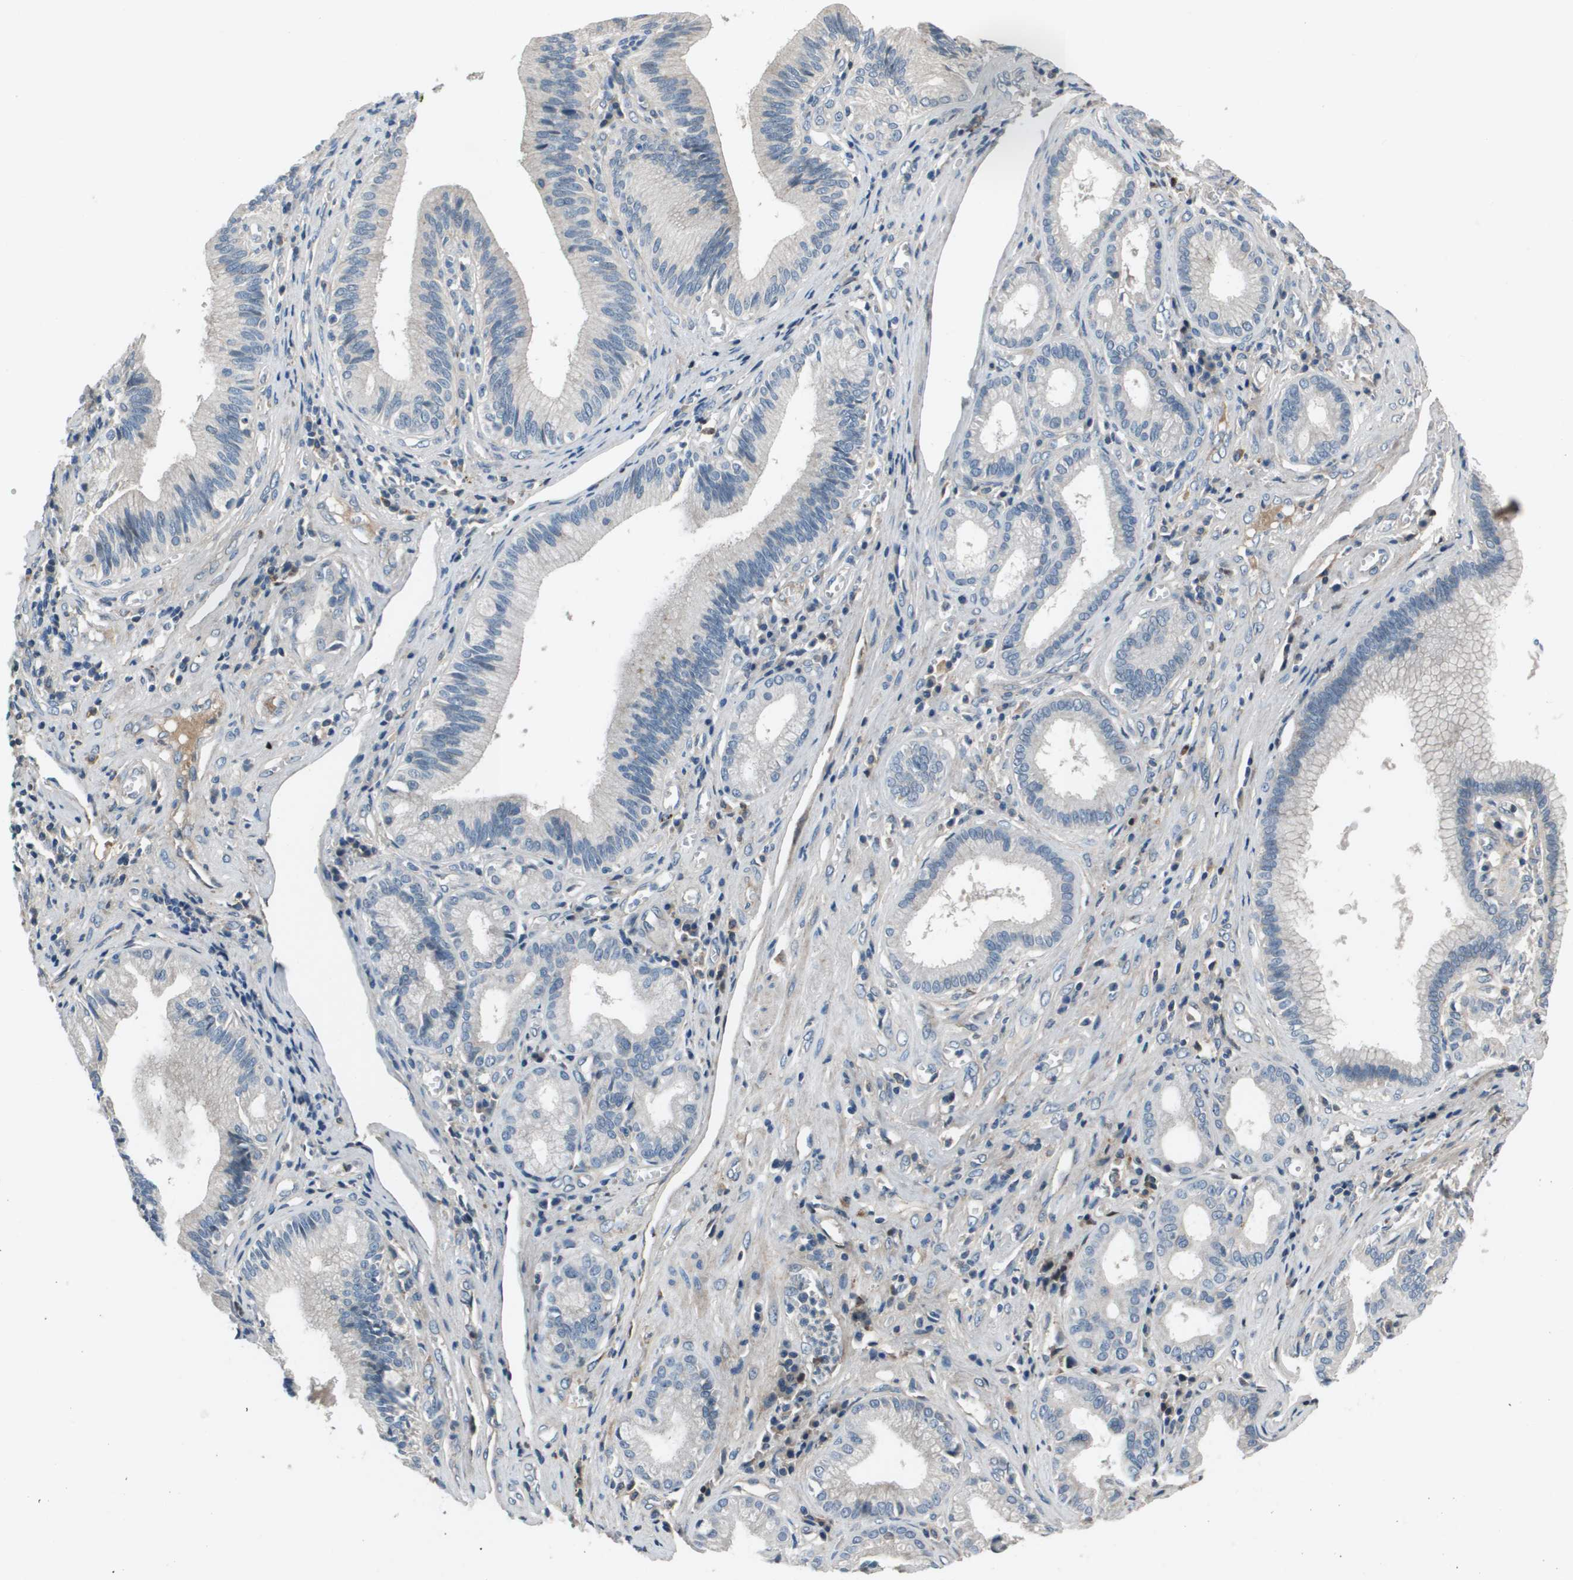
{"staining": {"intensity": "negative", "quantity": "none", "location": "none"}, "tissue": "pancreatic cancer", "cell_type": "Tumor cells", "image_type": "cancer", "snomed": [{"axis": "morphology", "description": "Adenocarcinoma, NOS"}, {"axis": "topography", "description": "Pancreas"}], "caption": "Tumor cells are negative for protein expression in human adenocarcinoma (pancreatic).", "gene": "PCOLCE", "patient": {"sex": "female", "age": 75}}